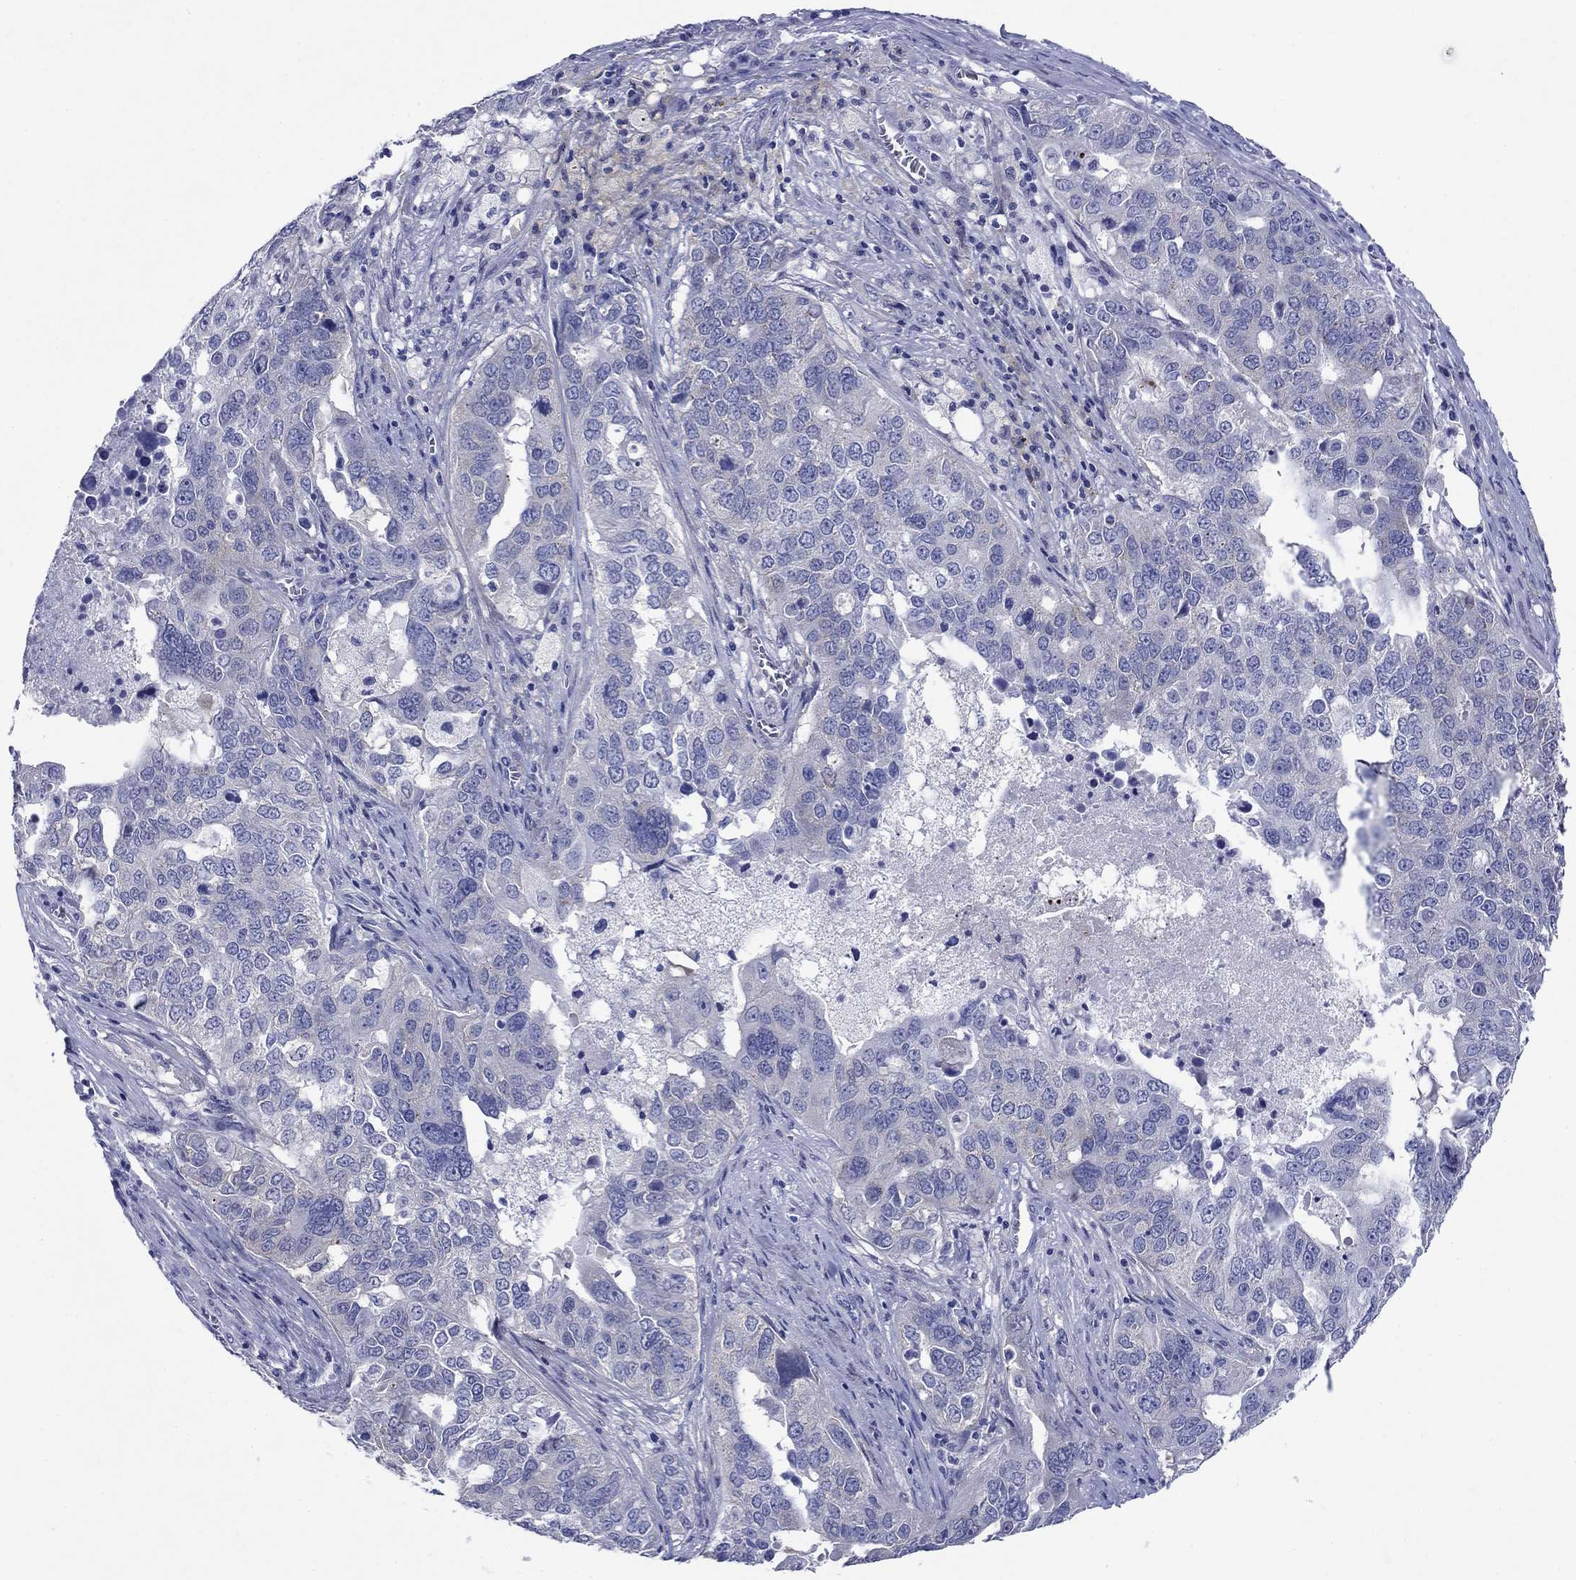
{"staining": {"intensity": "negative", "quantity": "none", "location": "none"}, "tissue": "ovarian cancer", "cell_type": "Tumor cells", "image_type": "cancer", "snomed": [{"axis": "morphology", "description": "Carcinoma, endometroid"}, {"axis": "topography", "description": "Soft tissue"}, {"axis": "topography", "description": "Ovary"}], "caption": "This is an immunohistochemistry image of endometroid carcinoma (ovarian). There is no positivity in tumor cells.", "gene": "SULT2B1", "patient": {"sex": "female", "age": 52}}